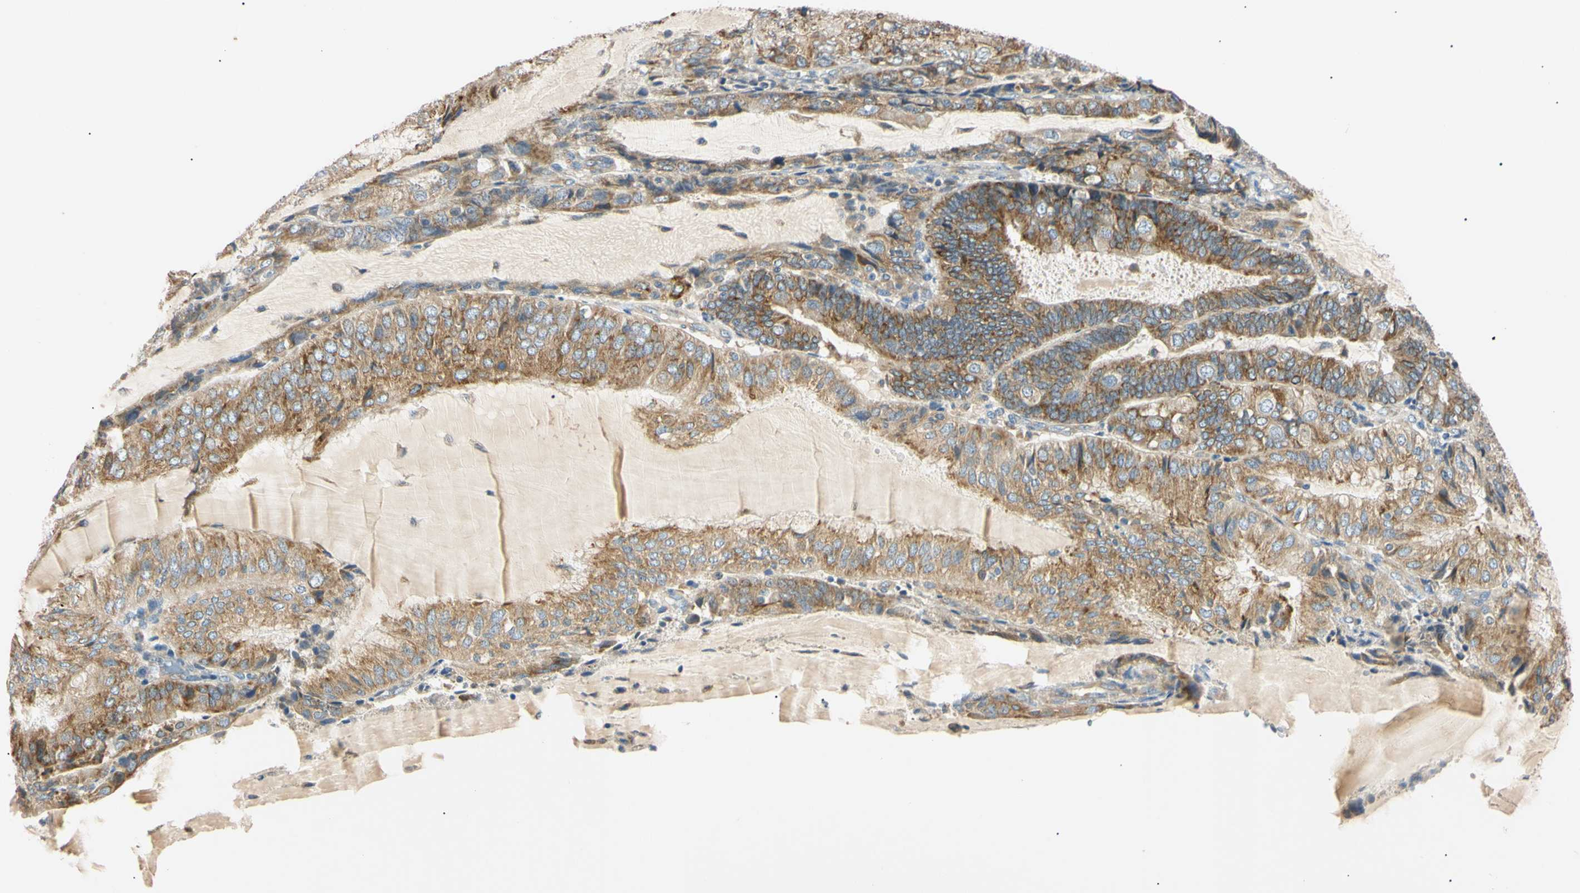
{"staining": {"intensity": "moderate", "quantity": ">75%", "location": "cytoplasmic/membranous"}, "tissue": "endometrial cancer", "cell_type": "Tumor cells", "image_type": "cancer", "snomed": [{"axis": "morphology", "description": "Adenocarcinoma, NOS"}, {"axis": "topography", "description": "Endometrium"}], "caption": "Protein analysis of endometrial cancer (adenocarcinoma) tissue exhibits moderate cytoplasmic/membranous expression in about >75% of tumor cells.", "gene": "DNAJB12", "patient": {"sex": "female", "age": 81}}